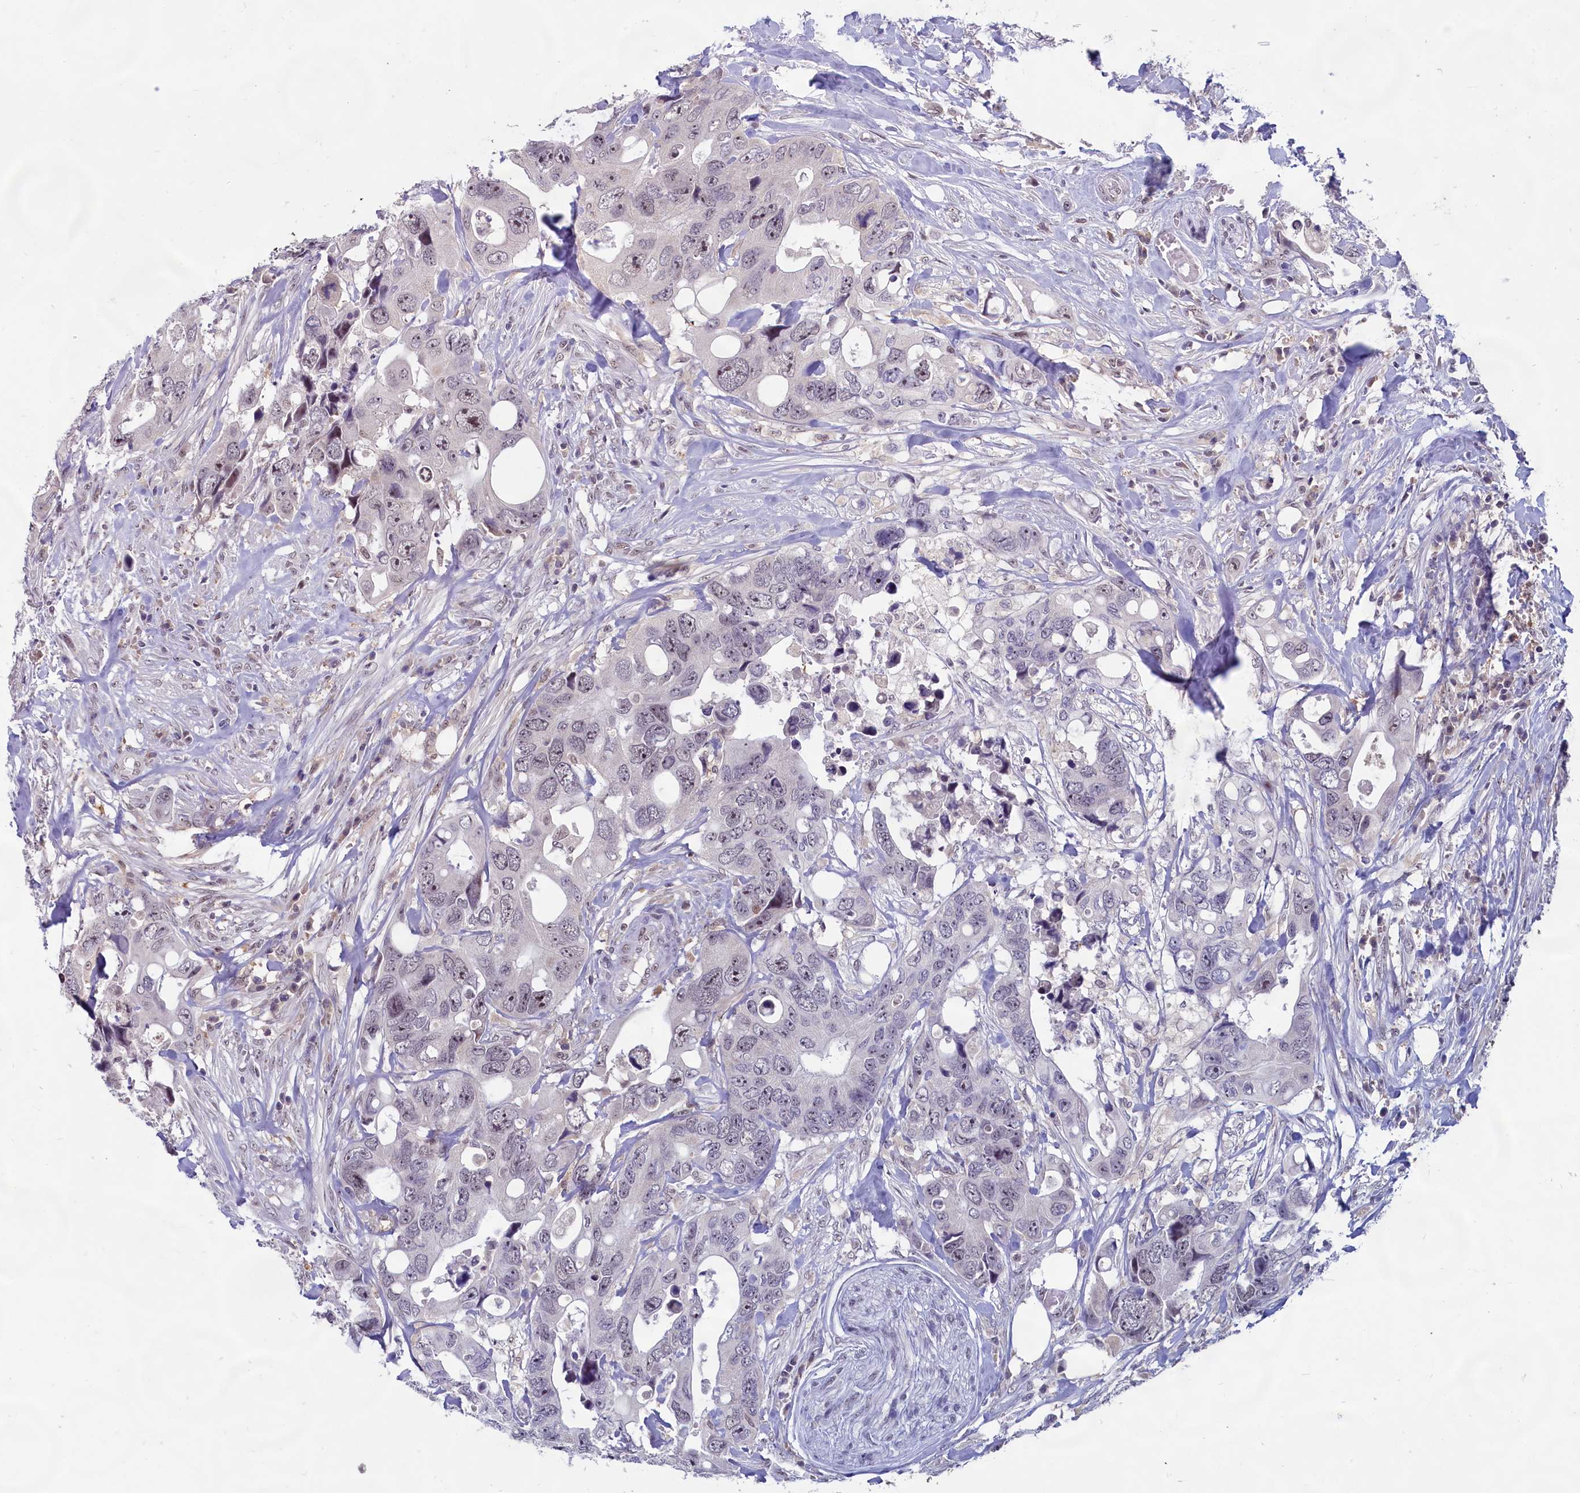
{"staining": {"intensity": "weak", "quantity": "<25%", "location": "nuclear"}, "tissue": "colorectal cancer", "cell_type": "Tumor cells", "image_type": "cancer", "snomed": [{"axis": "morphology", "description": "Adenocarcinoma, NOS"}, {"axis": "topography", "description": "Rectum"}], "caption": "IHC of adenocarcinoma (colorectal) displays no positivity in tumor cells.", "gene": "C1D", "patient": {"sex": "male", "age": 57}}